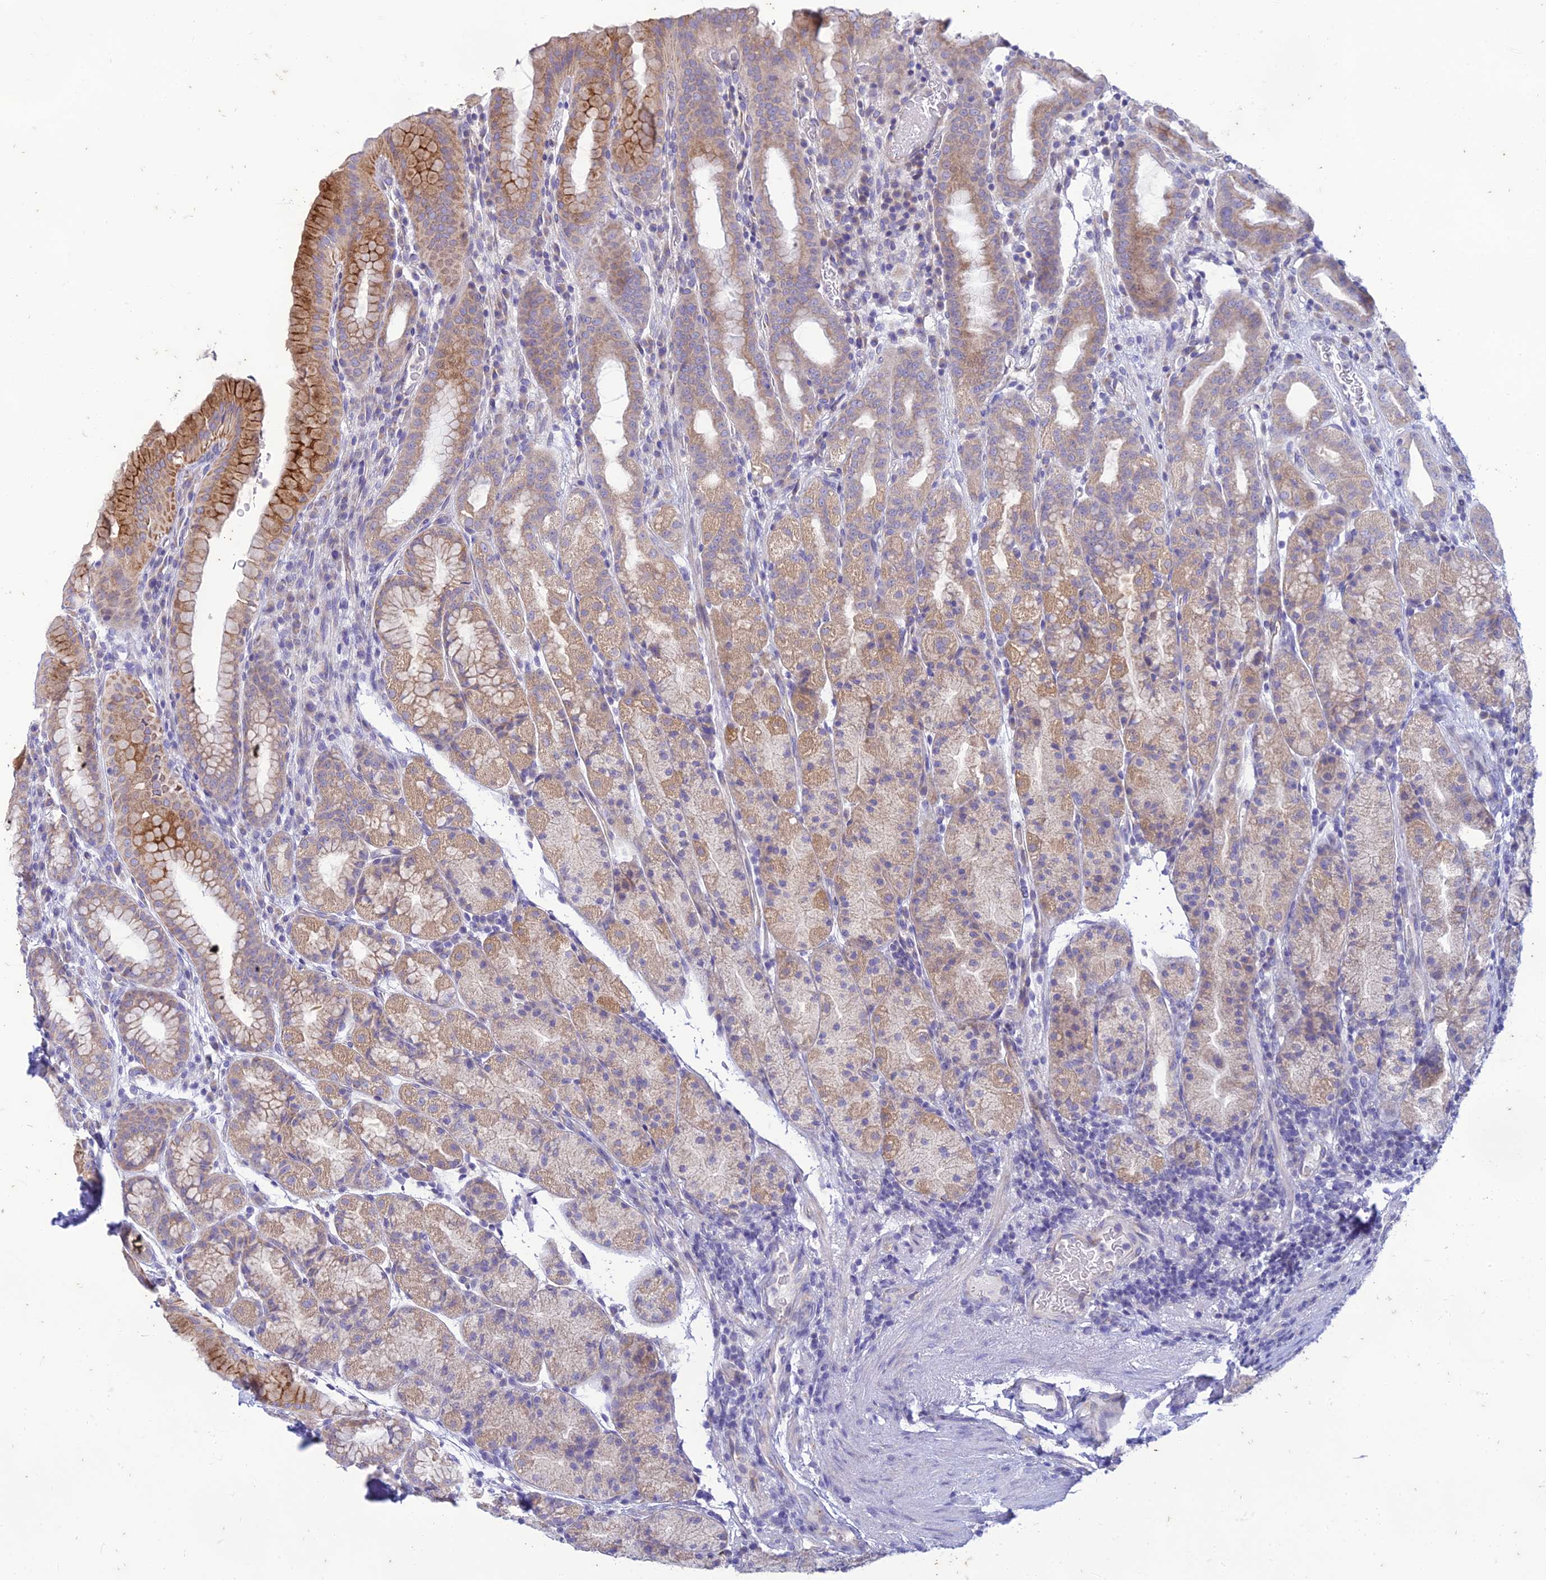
{"staining": {"intensity": "weak", "quantity": ">75%", "location": "cytoplasmic/membranous"}, "tissue": "stomach", "cell_type": "Glandular cells", "image_type": "normal", "snomed": [{"axis": "morphology", "description": "Normal tissue, NOS"}, {"axis": "topography", "description": "Stomach, upper"}, {"axis": "topography", "description": "Stomach, lower"}, {"axis": "topography", "description": "Small intestine"}], "caption": "This histopathology image displays immunohistochemistry (IHC) staining of unremarkable human stomach, with low weak cytoplasmic/membranous positivity in about >75% of glandular cells.", "gene": "PTCD2", "patient": {"sex": "male", "age": 68}}